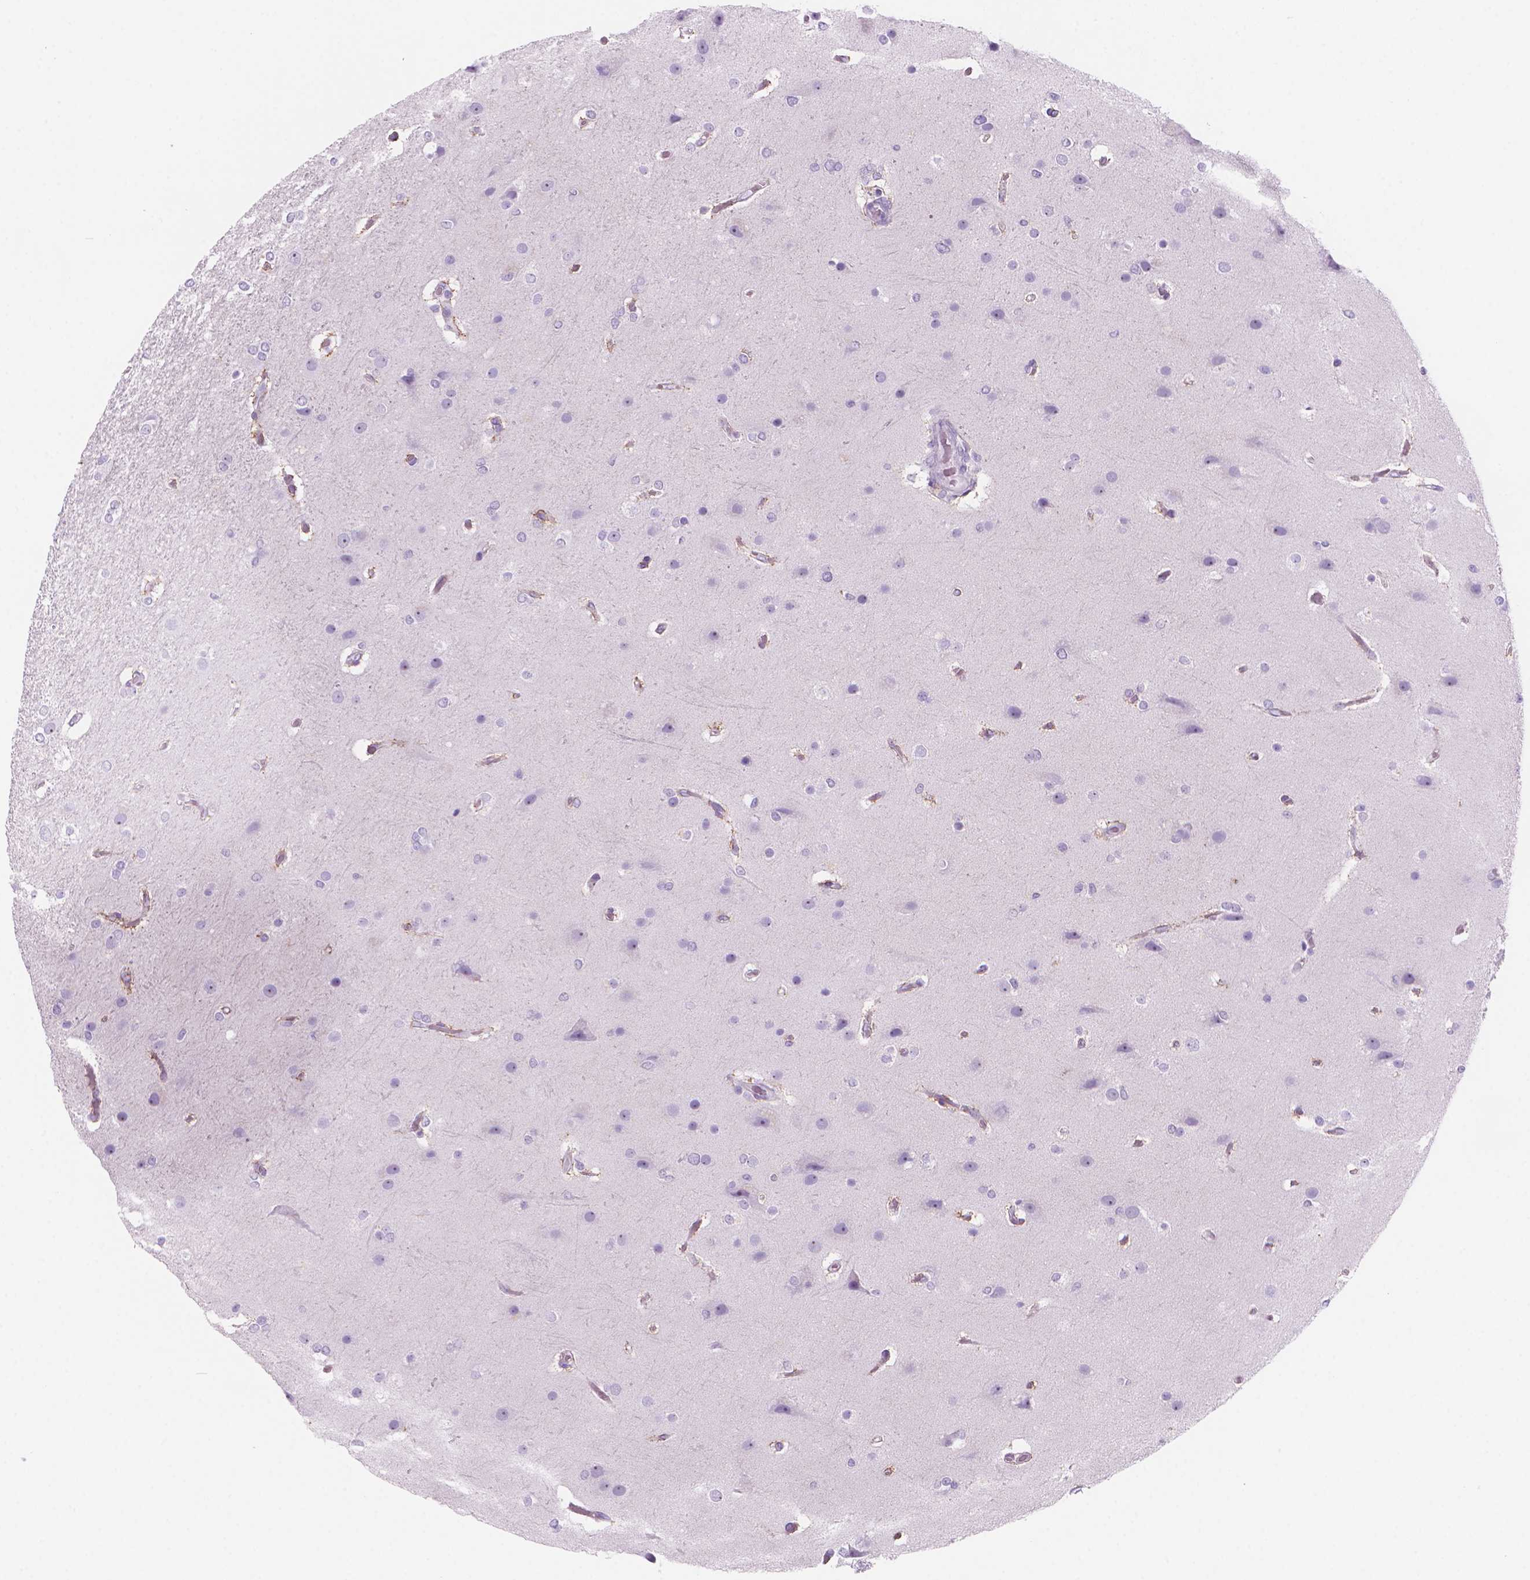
{"staining": {"intensity": "negative", "quantity": "none", "location": "none"}, "tissue": "glioma", "cell_type": "Tumor cells", "image_type": "cancer", "snomed": [{"axis": "morphology", "description": "Glioma, malignant, High grade"}, {"axis": "topography", "description": "Brain"}], "caption": "Immunohistochemistry (IHC) photomicrograph of glioma stained for a protein (brown), which demonstrates no positivity in tumor cells.", "gene": "ENSG00000187186", "patient": {"sex": "female", "age": 61}}